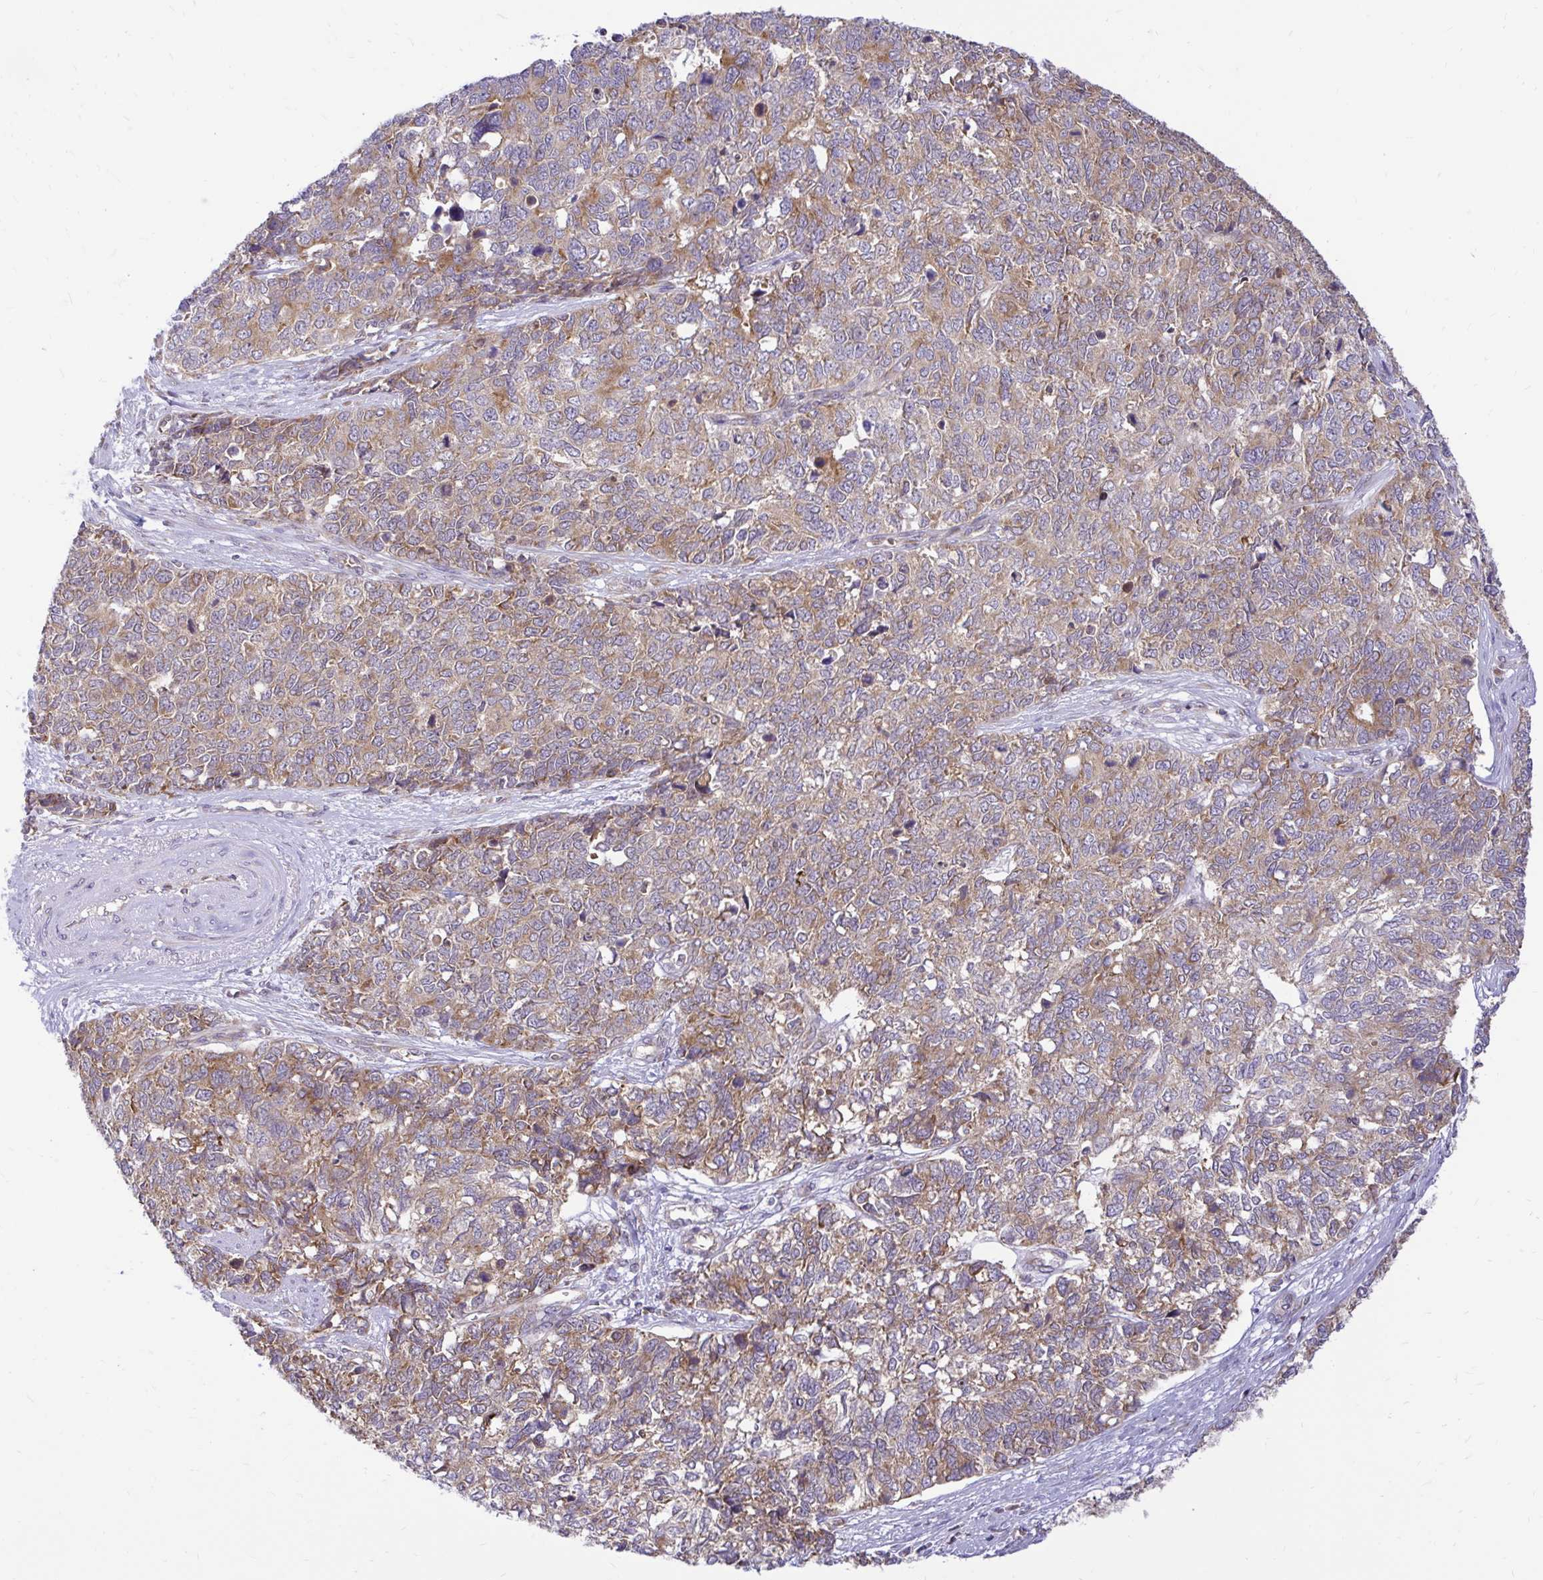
{"staining": {"intensity": "moderate", "quantity": ">75%", "location": "cytoplasmic/membranous"}, "tissue": "cervical cancer", "cell_type": "Tumor cells", "image_type": "cancer", "snomed": [{"axis": "morphology", "description": "Adenocarcinoma, NOS"}, {"axis": "topography", "description": "Cervix"}], "caption": "Immunohistochemistry (IHC) photomicrograph of neoplastic tissue: adenocarcinoma (cervical) stained using immunohistochemistry (IHC) shows medium levels of moderate protein expression localized specifically in the cytoplasmic/membranous of tumor cells, appearing as a cytoplasmic/membranous brown color.", "gene": "VTI1B", "patient": {"sex": "female", "age": 63}}